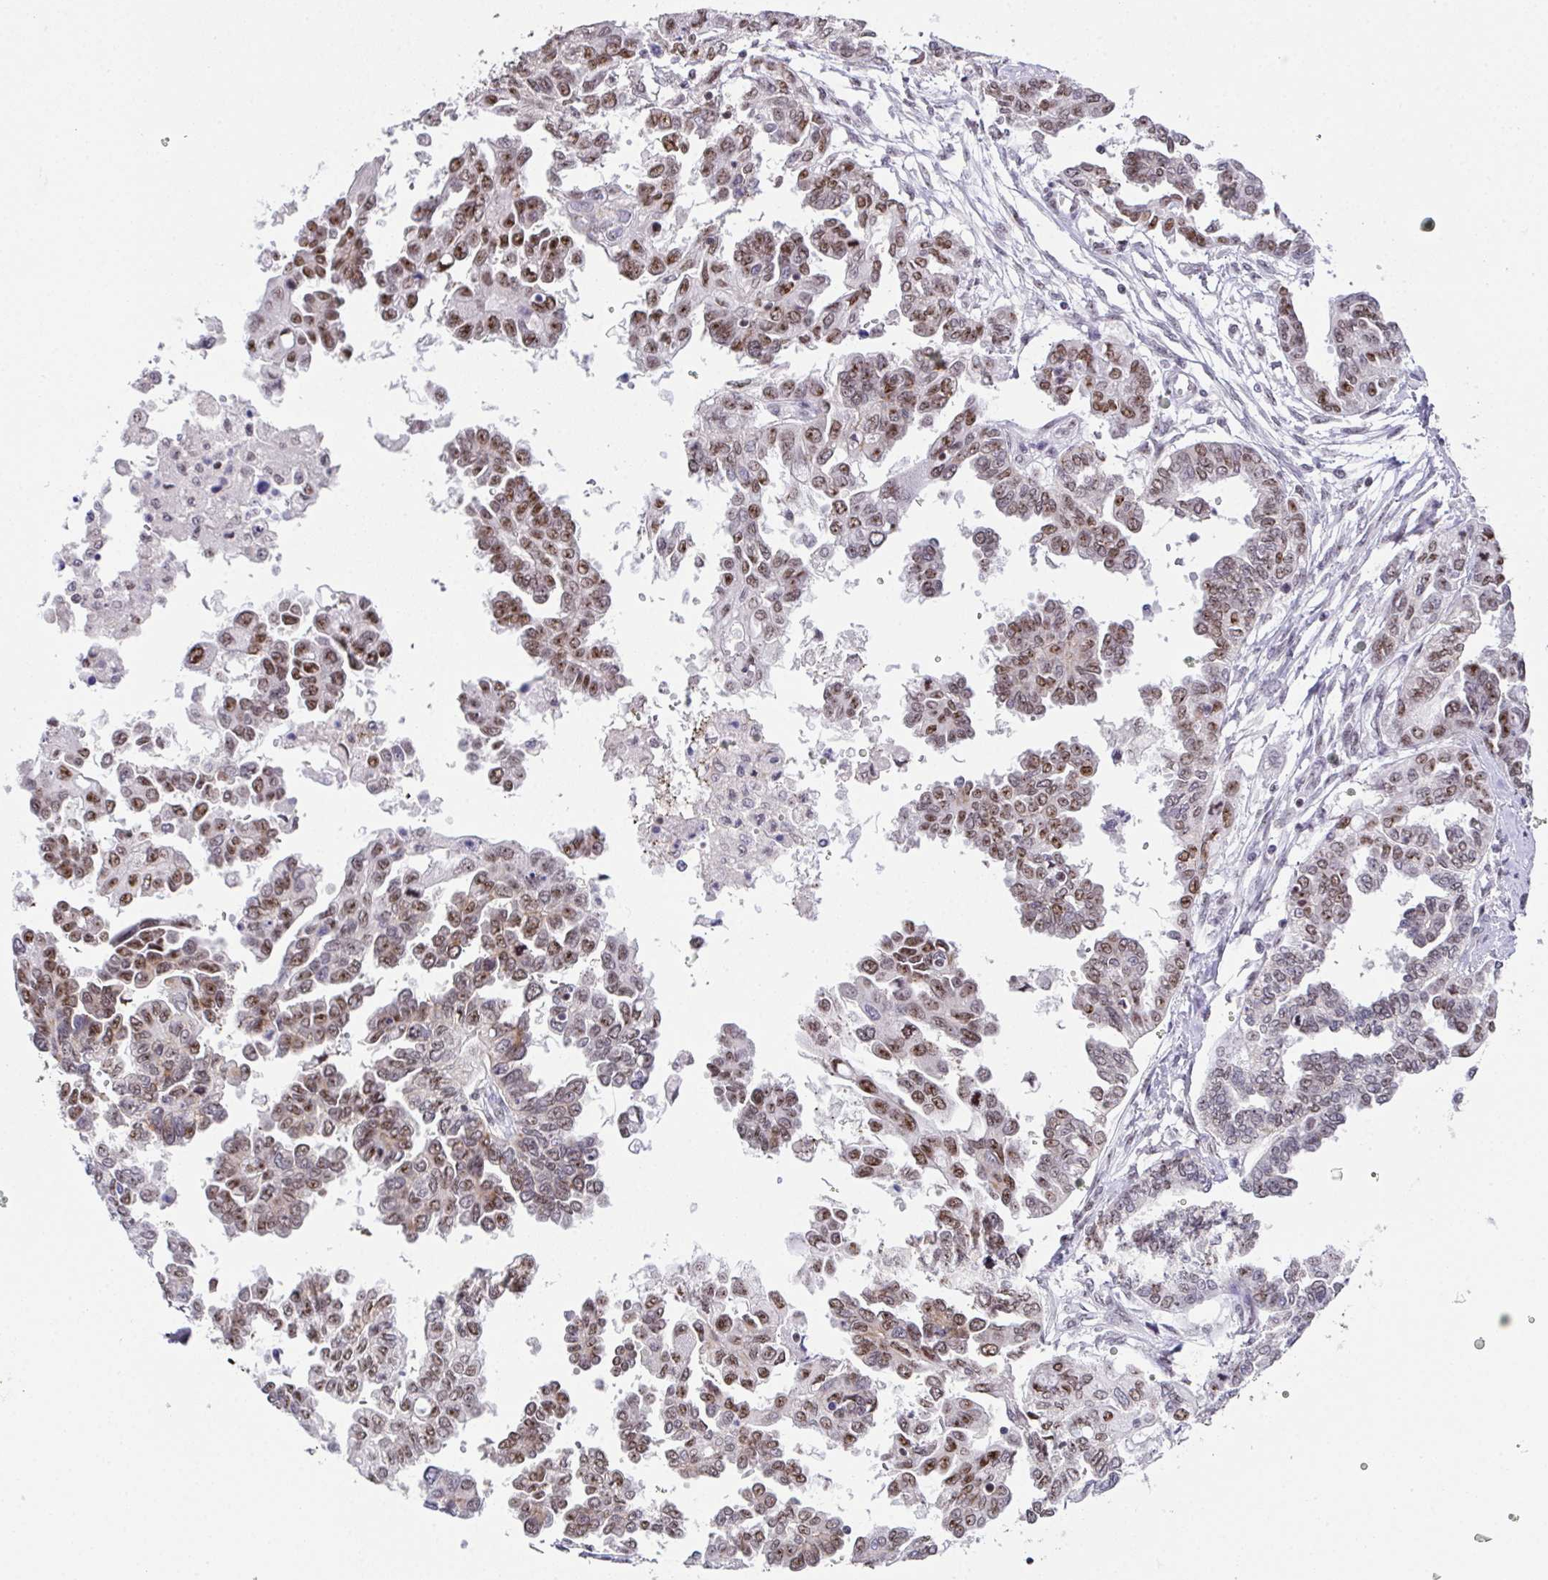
{"staining": {"intensity": "moderate", "quantity": ">75%", "location": "nuclear"}, "tissue": "ovarian cancer", "cell_type": "Tumor cells", "image_type": "cancer", "snomed": [{"axis": "morphology", "description": "Cystadenocarcinoma, serous, NOS"}, {"axis": "topography", "description": "Ovary"}], "caption": "A high-resolution histopathology image shows immunohistochemistry staining of ovarian cancer (serous cystadenocarcinoma), which demonstrates moderate nuclear expression in approximately >75% of tumor cells.", "gene": "ZNF800", "patient": {"sex": "female", "age": 53}}